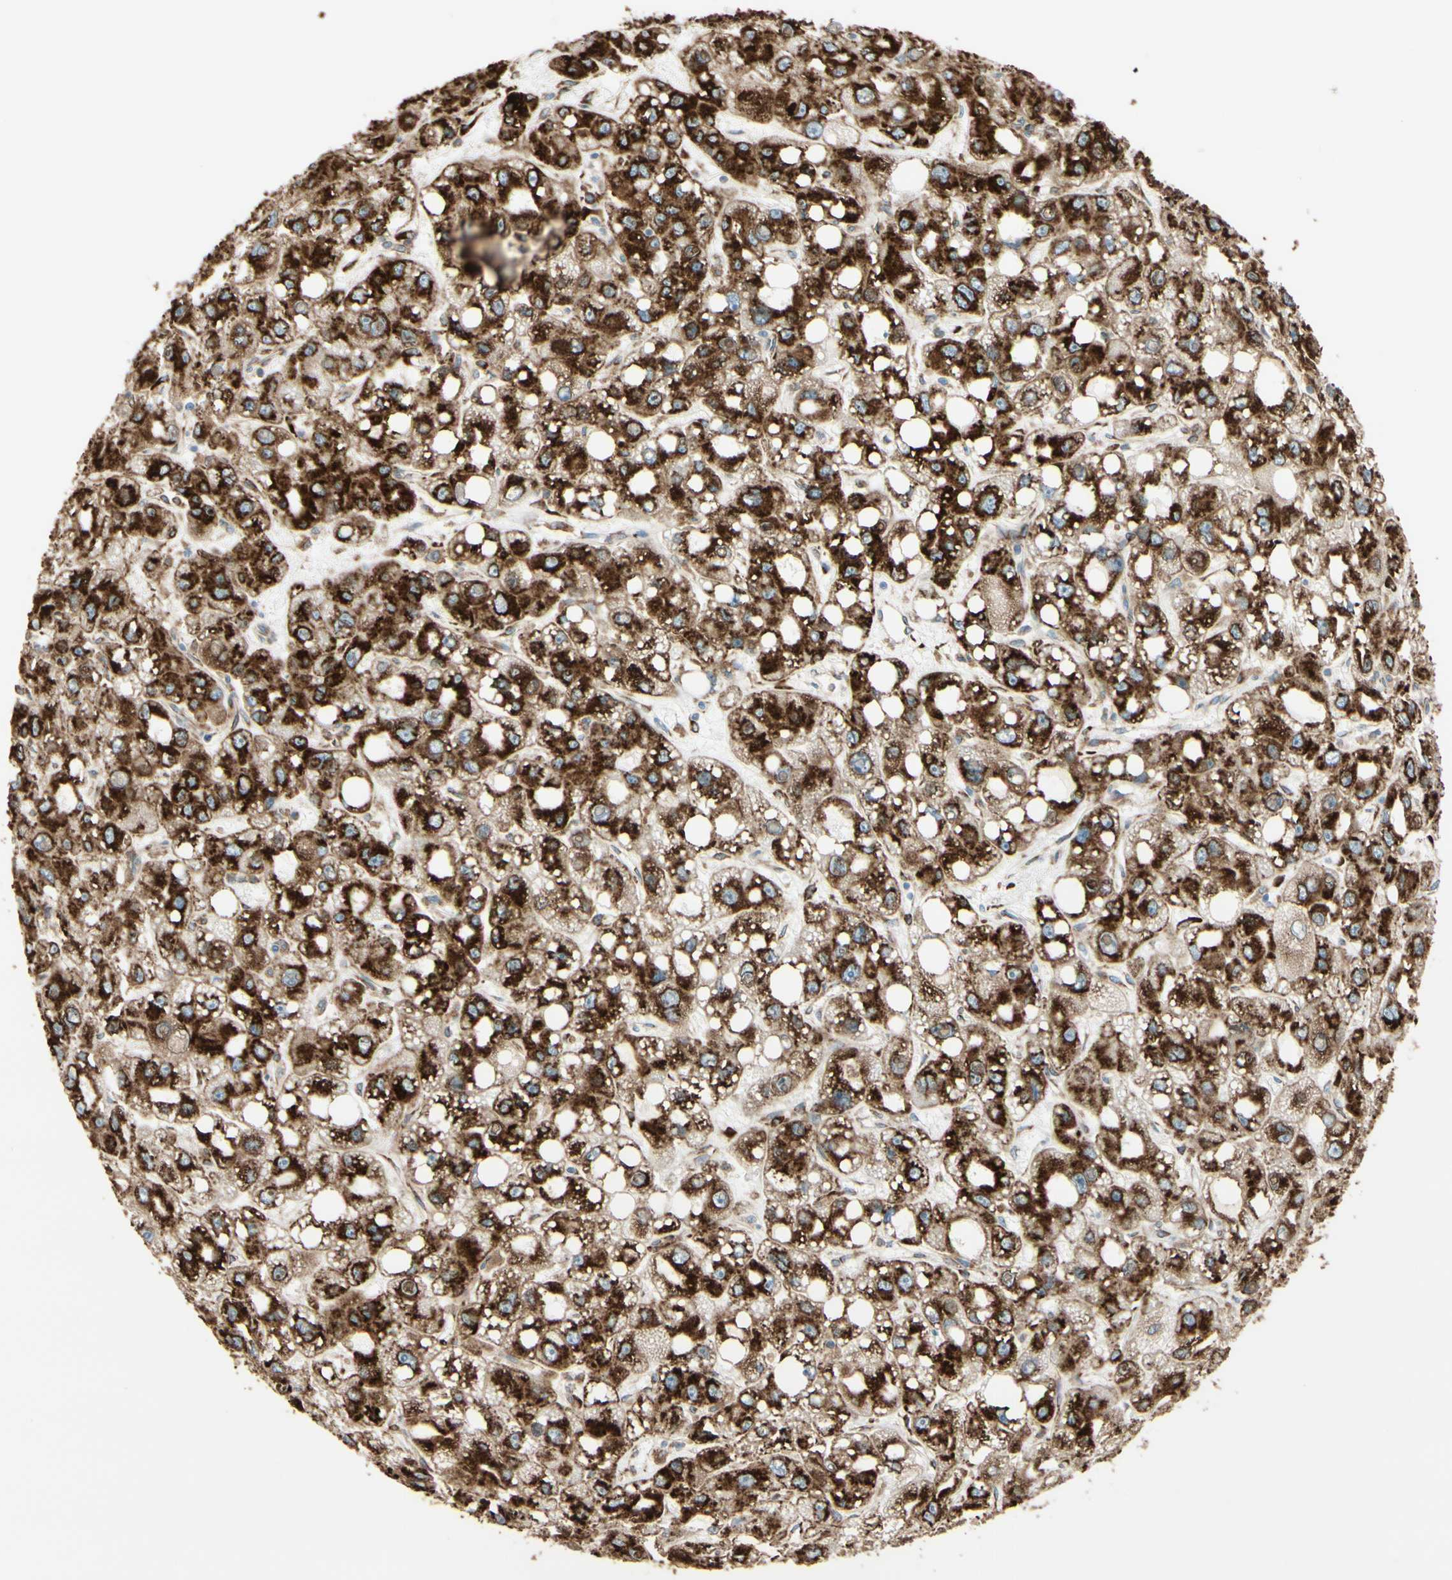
{"staining": {"intensity": "strong", "quantity": ">75%", "location": "cytoplasmic/membranous"}, "tissue": "liver cancer", "cell_type": "Tumor cells", "image_type": "cancer", "snomed": [{"axis": "morphology", "description": "Carcinoma, Hepatocellular, NOS"}, {"axis": "topography", "description": "Liver"}], "caption": "A micrograph showing strong cytoplasmic/membranous staining in approximately >75% of tumor cells in liver hepatocellular carcinoma, as visualized by brown immunohistochemical staining.", "gene": "RRBP1", "patient": {"sex": "male", "age": 55}}